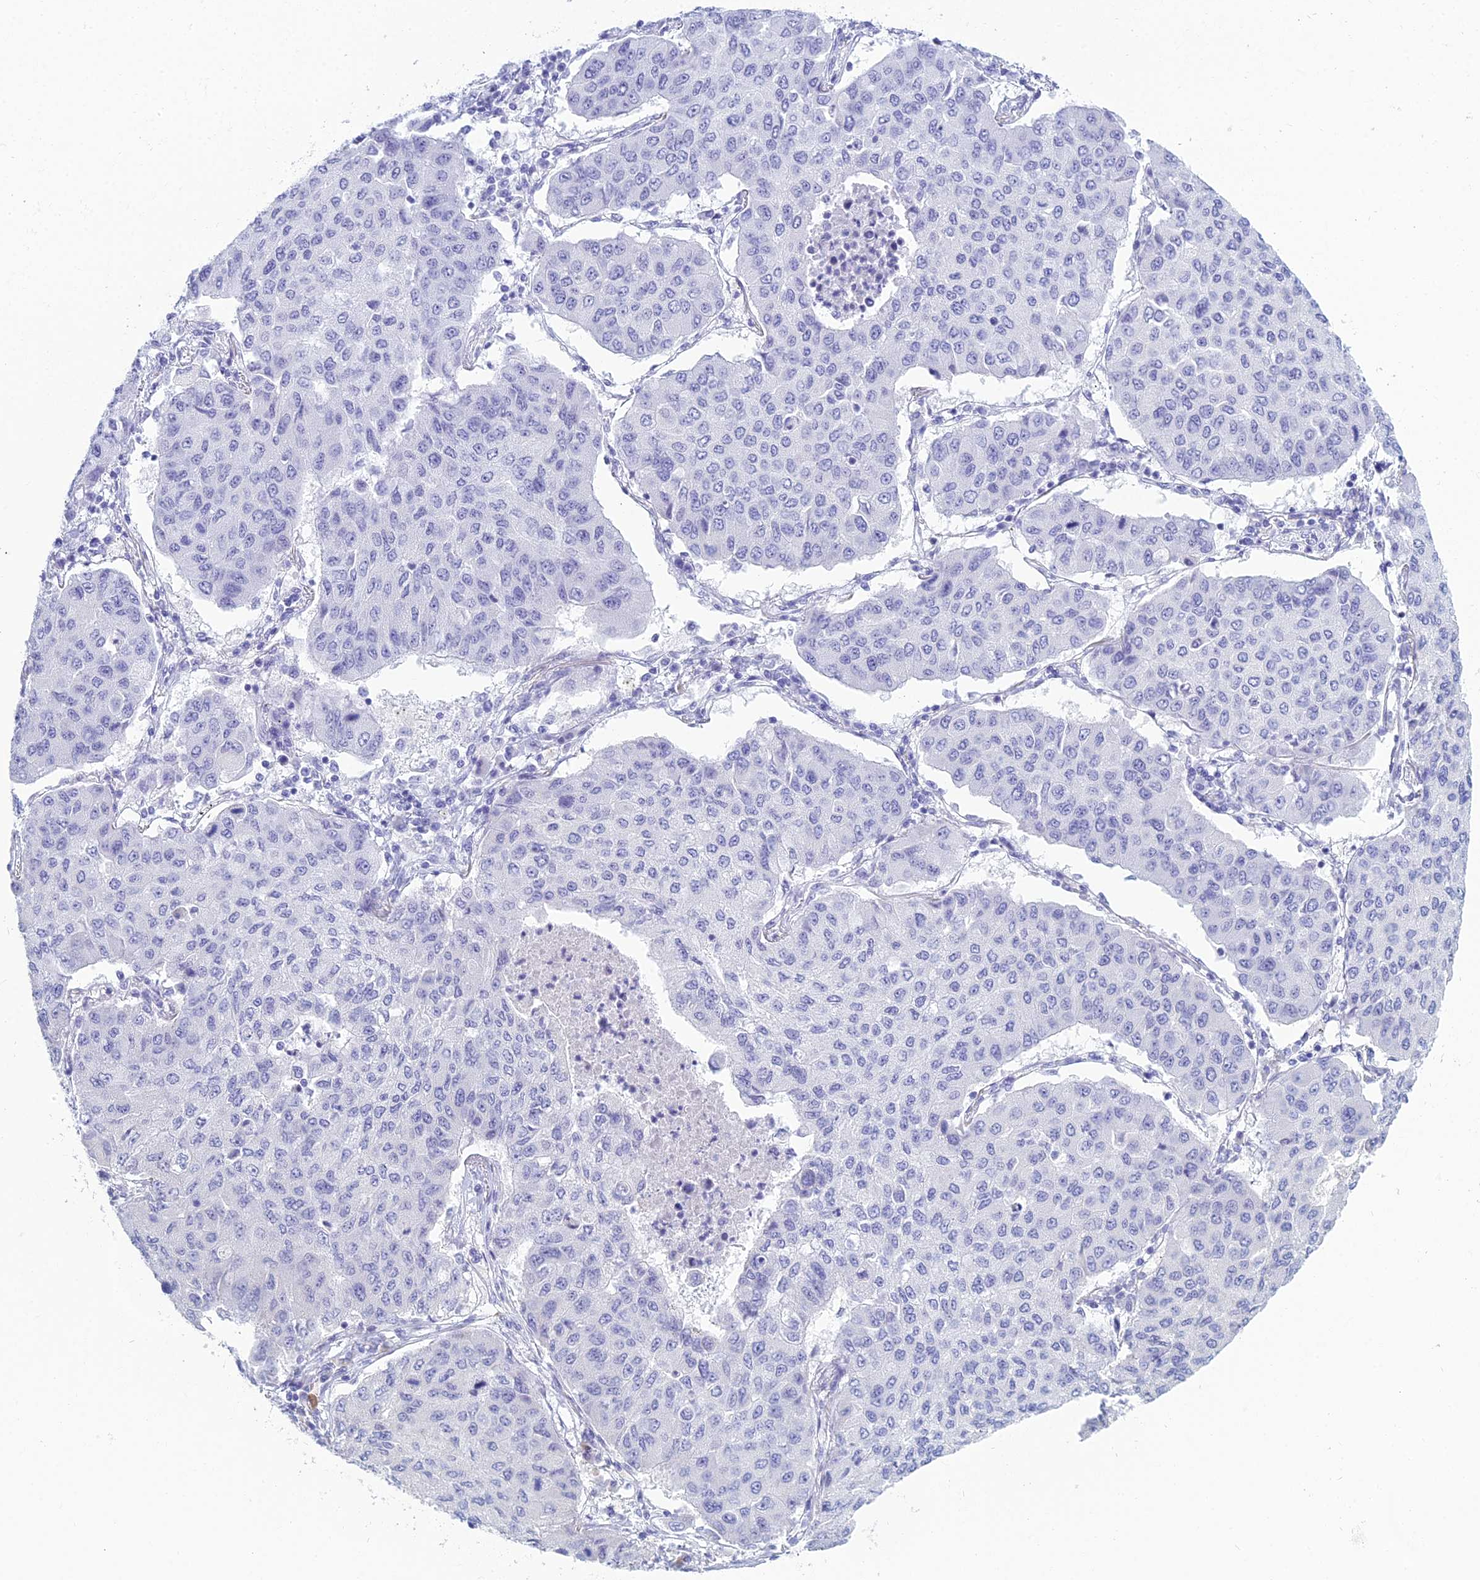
{"staining": {"intensity": "negative", "quantity": "none", "location": "none"}, "tissue": "lung cancer", "cell_type": "Tumor cells", "image_type": "cancer", "snomed": [{"axis": "morphology", "description": "Squamous cell carcinoma, NOS"}, {"axis": "topography", "description": "Lung"}], "caption": "Immunohistochemistry (IHC) photomicrograph of neoplastic tissue: human squamous cell carcinoma (lung) stained with DAB (3,3'-diaminobenzidine) exhibits no significant protein staining in tumor cells. The staining was performed using DAB to visualize the protein expression in brown, while the nuclei were stained in blue with hematoxylin (Magnification: 20x).", "gene": "MUC13", "patient": {"sex": "male", "age": 74}}